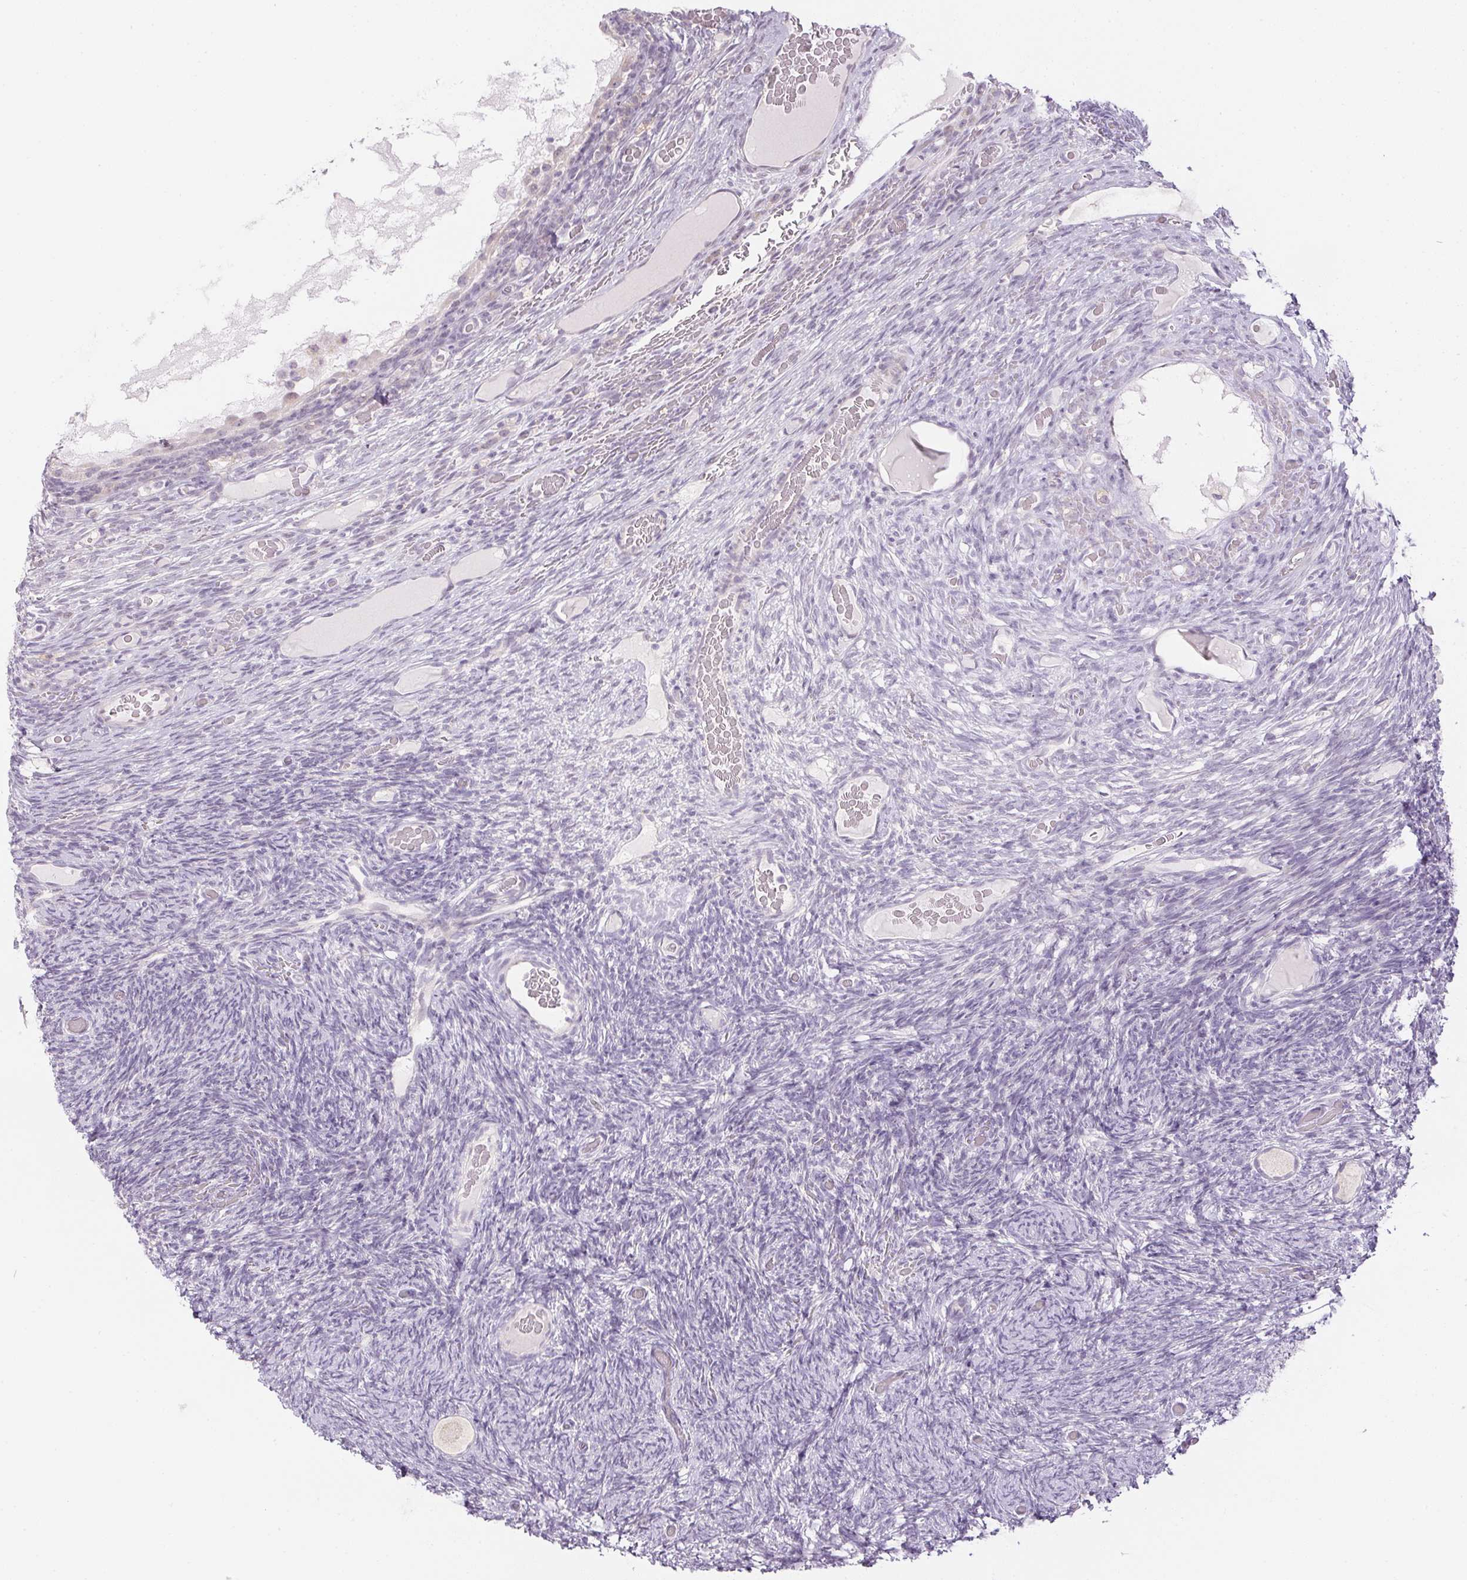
{"staining": {"intensity": "negative", "quantity": "none", "location": "none"}, "tissue": "ovary", "cell_type": "Follicle cells", "image_type": "normal", "snomed": [{"axis": "morphology", "description": "Normal tissue, NOS"}, {"axis": "topography", "description": "Ovary"}], "caption": "A micrograph of human ovary is negative for staining in follicle cells. (DAB (3,3'-diaminobenzidine) immunohistochemistry visualized using brightfield microscopy, high magnification).", "gene": "CTCFL", "patient": {"sex": "female", "age": 34}}